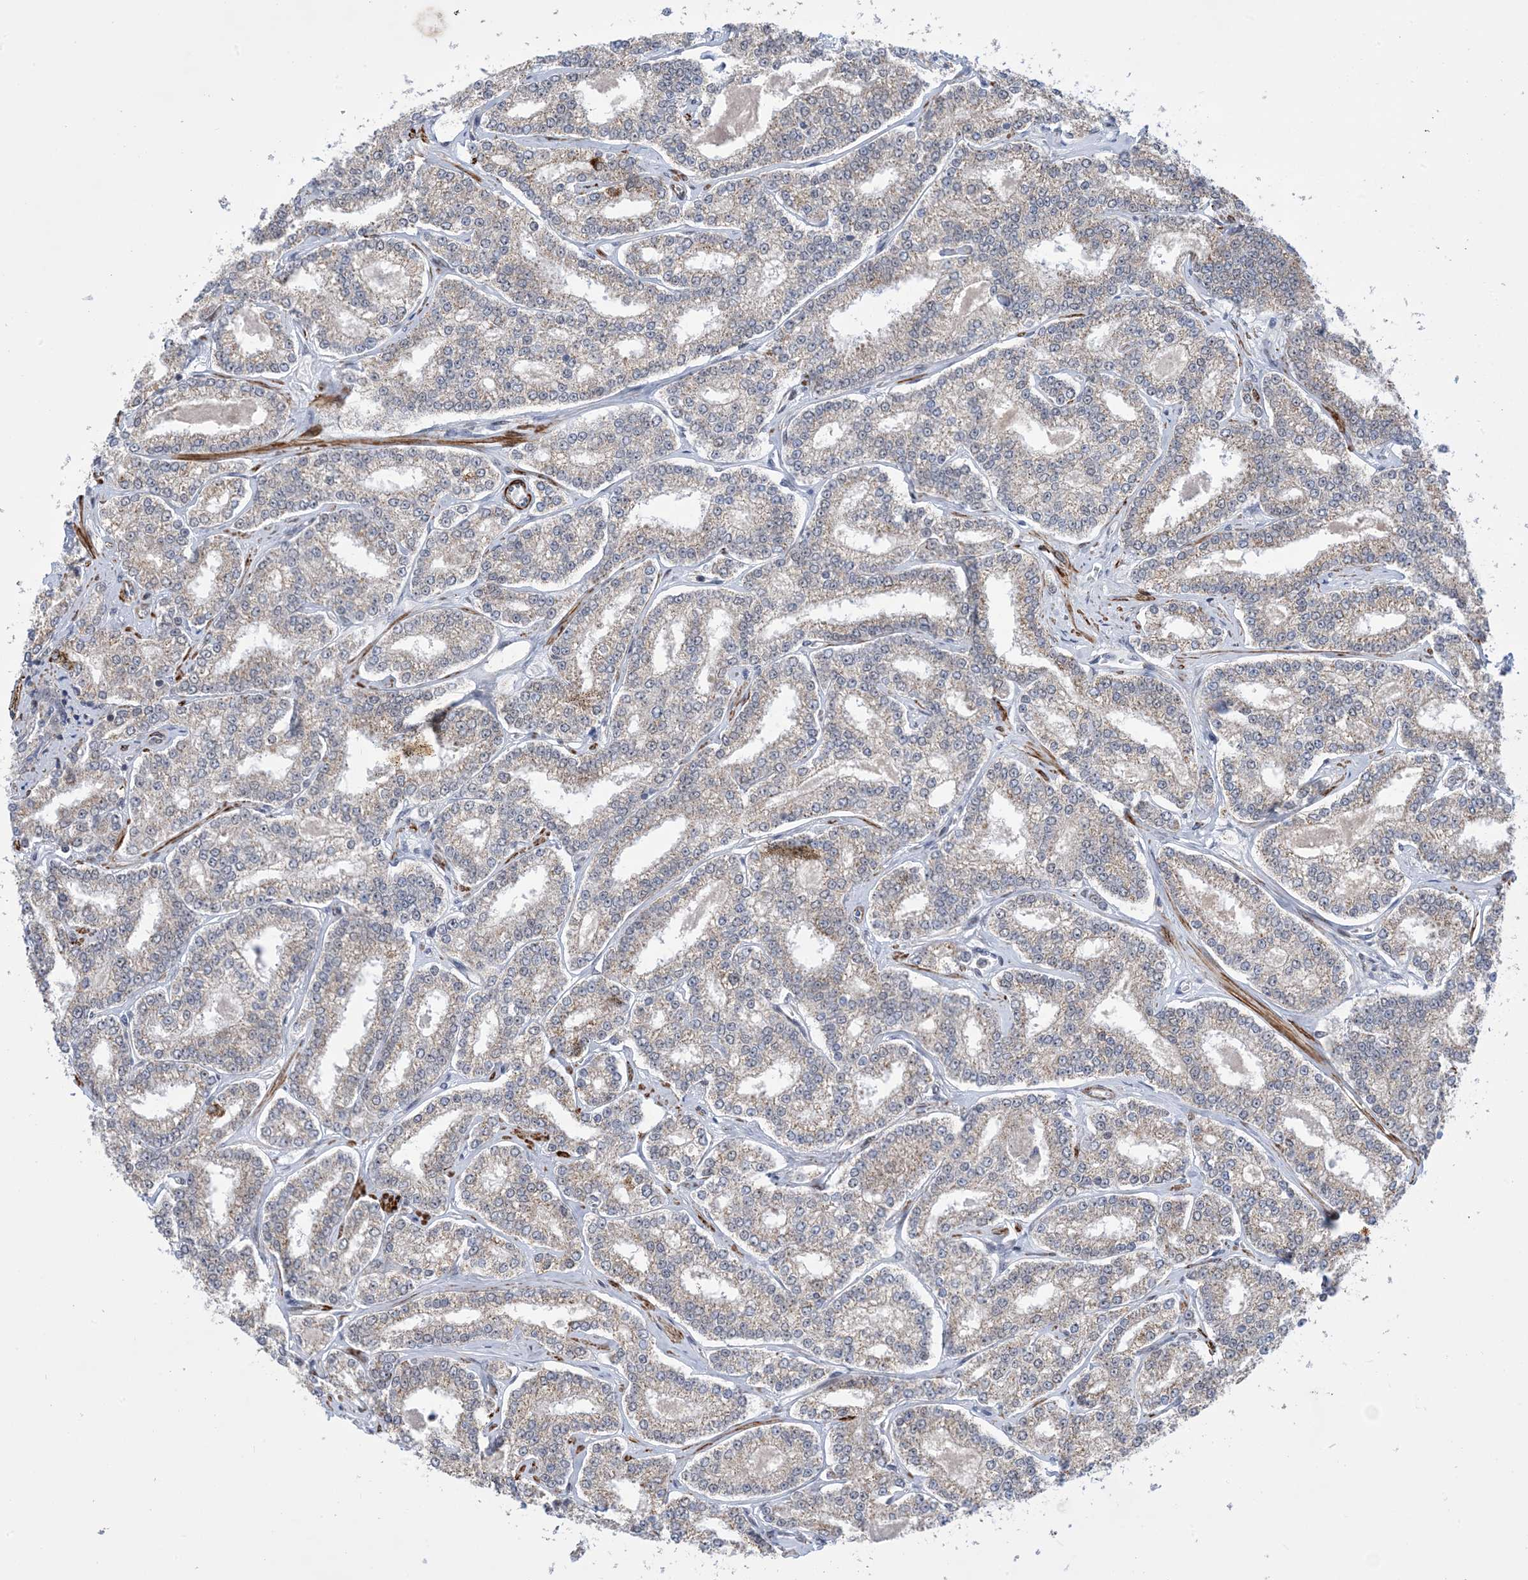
{"staining": {"intensity": "negative", "quantity": "none", "location": "none"}, "tissue": "prostate cancer", "cell_type": "Tumor cells", "image_type": "cancer", "snomed": [{"axis": "morphology", "description": "Normal tissue, NOS"}, {"axis": "morphology", "description": "Adenocarcinoma, High grade"}, {"axis": "topography", "description": "Prostate"}], "caption": "A high-resolution histopathology image shows immunohistochemistry staining of prostate high-grade adenocarcinoma, which reveals no significant staining in tumor cells.", "gene": "ZNF8", "patient": {"sex": "male", "age": 83}}